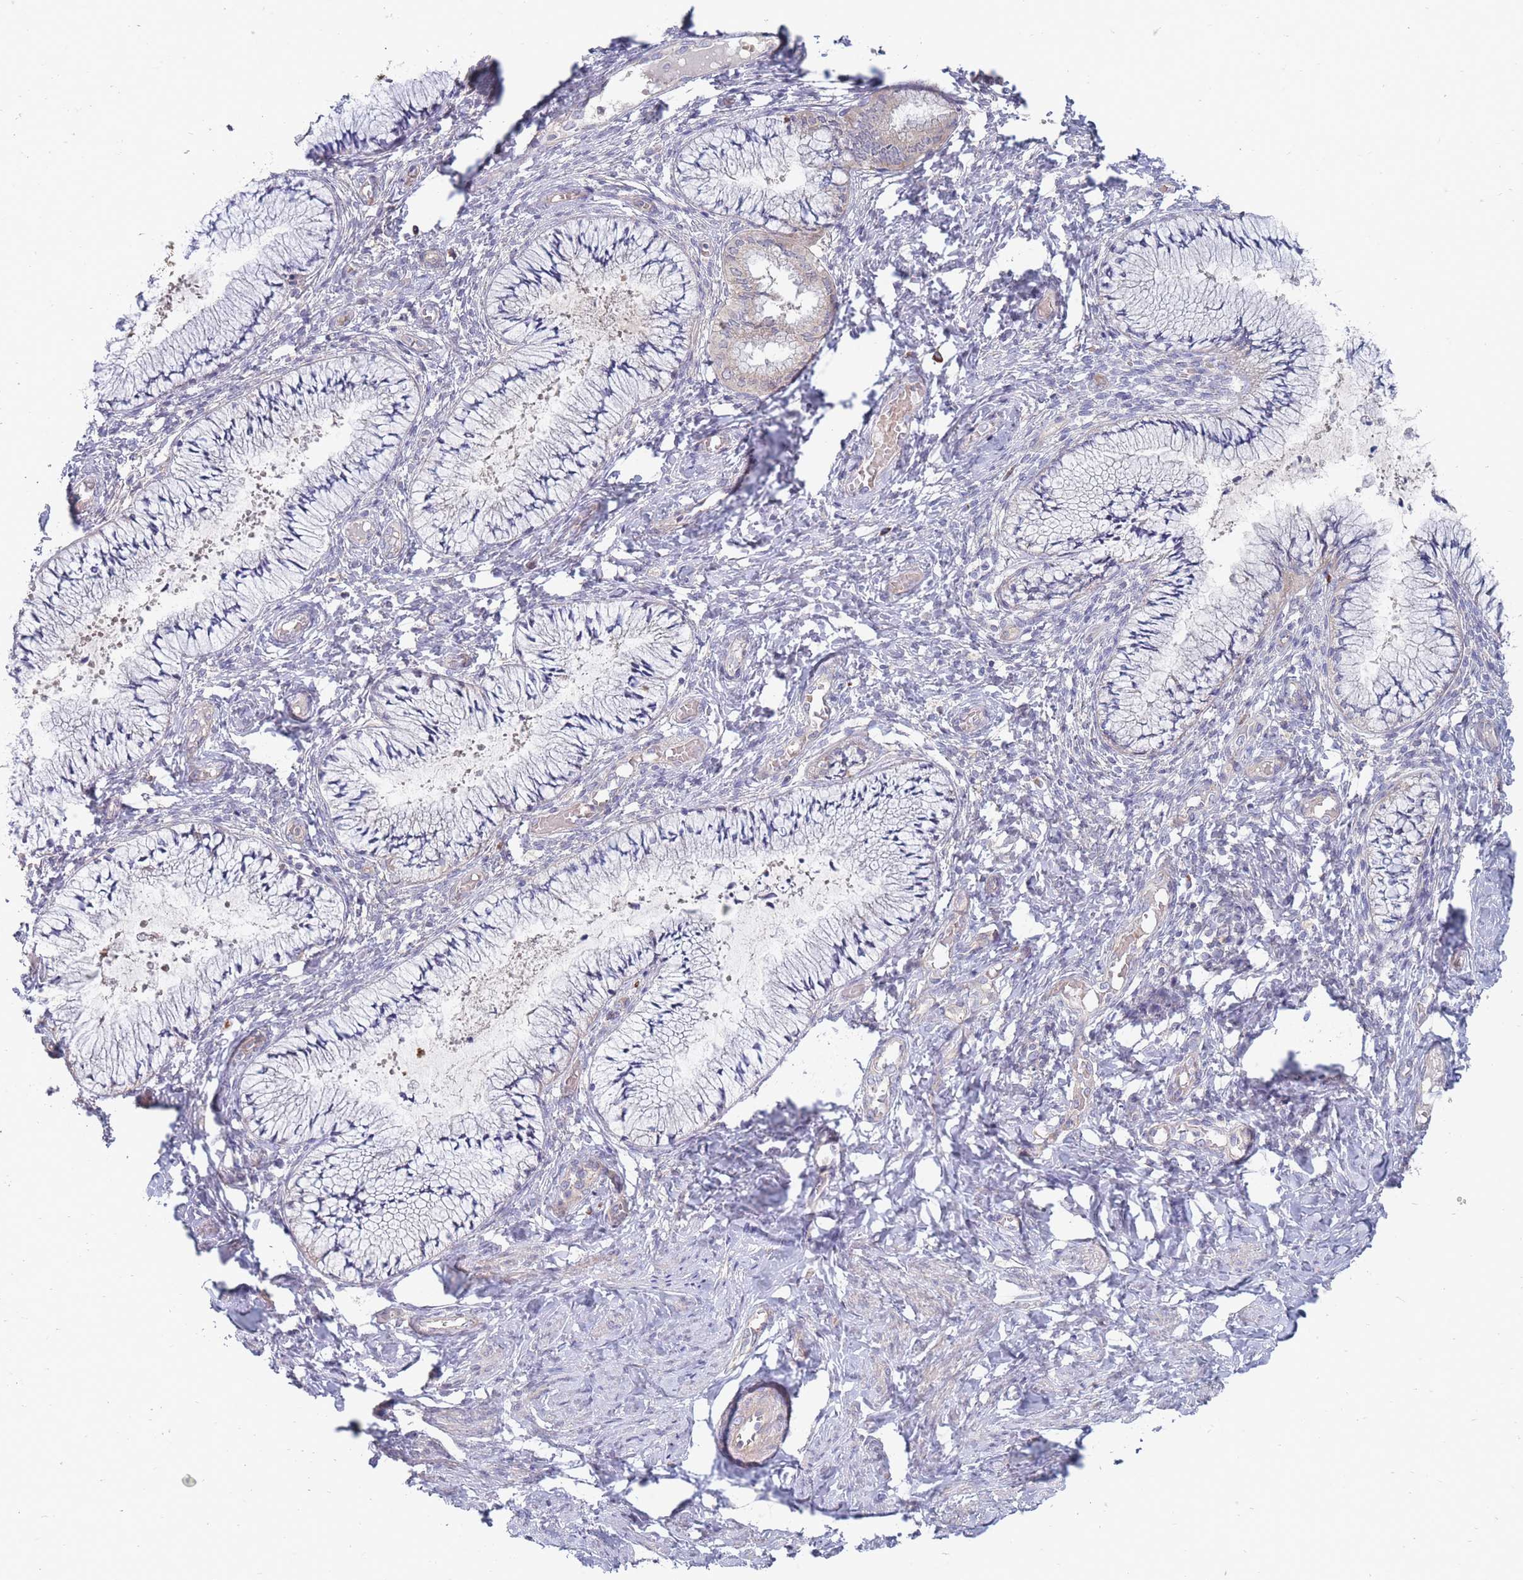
{"staining": {"intensity": "weak", "quantity": "25%-75%", "location": "cytoplasmic/membranous"}, "tissue": "cervix", "cell_type": "Glandular cells", "image_type": "normal", "snomed": [{"axis": "morphology", "description": "Normal tissue, NOS"}, {"axis": "topography", "description": "Cervix"}], "caption": "Weak cytoplasmic/membranous positivity is present in about 25%-75% of glandular cells in unremarkable cervix.", "gene": "NUB1", "patient": {"sex": "female", "age": 42}}